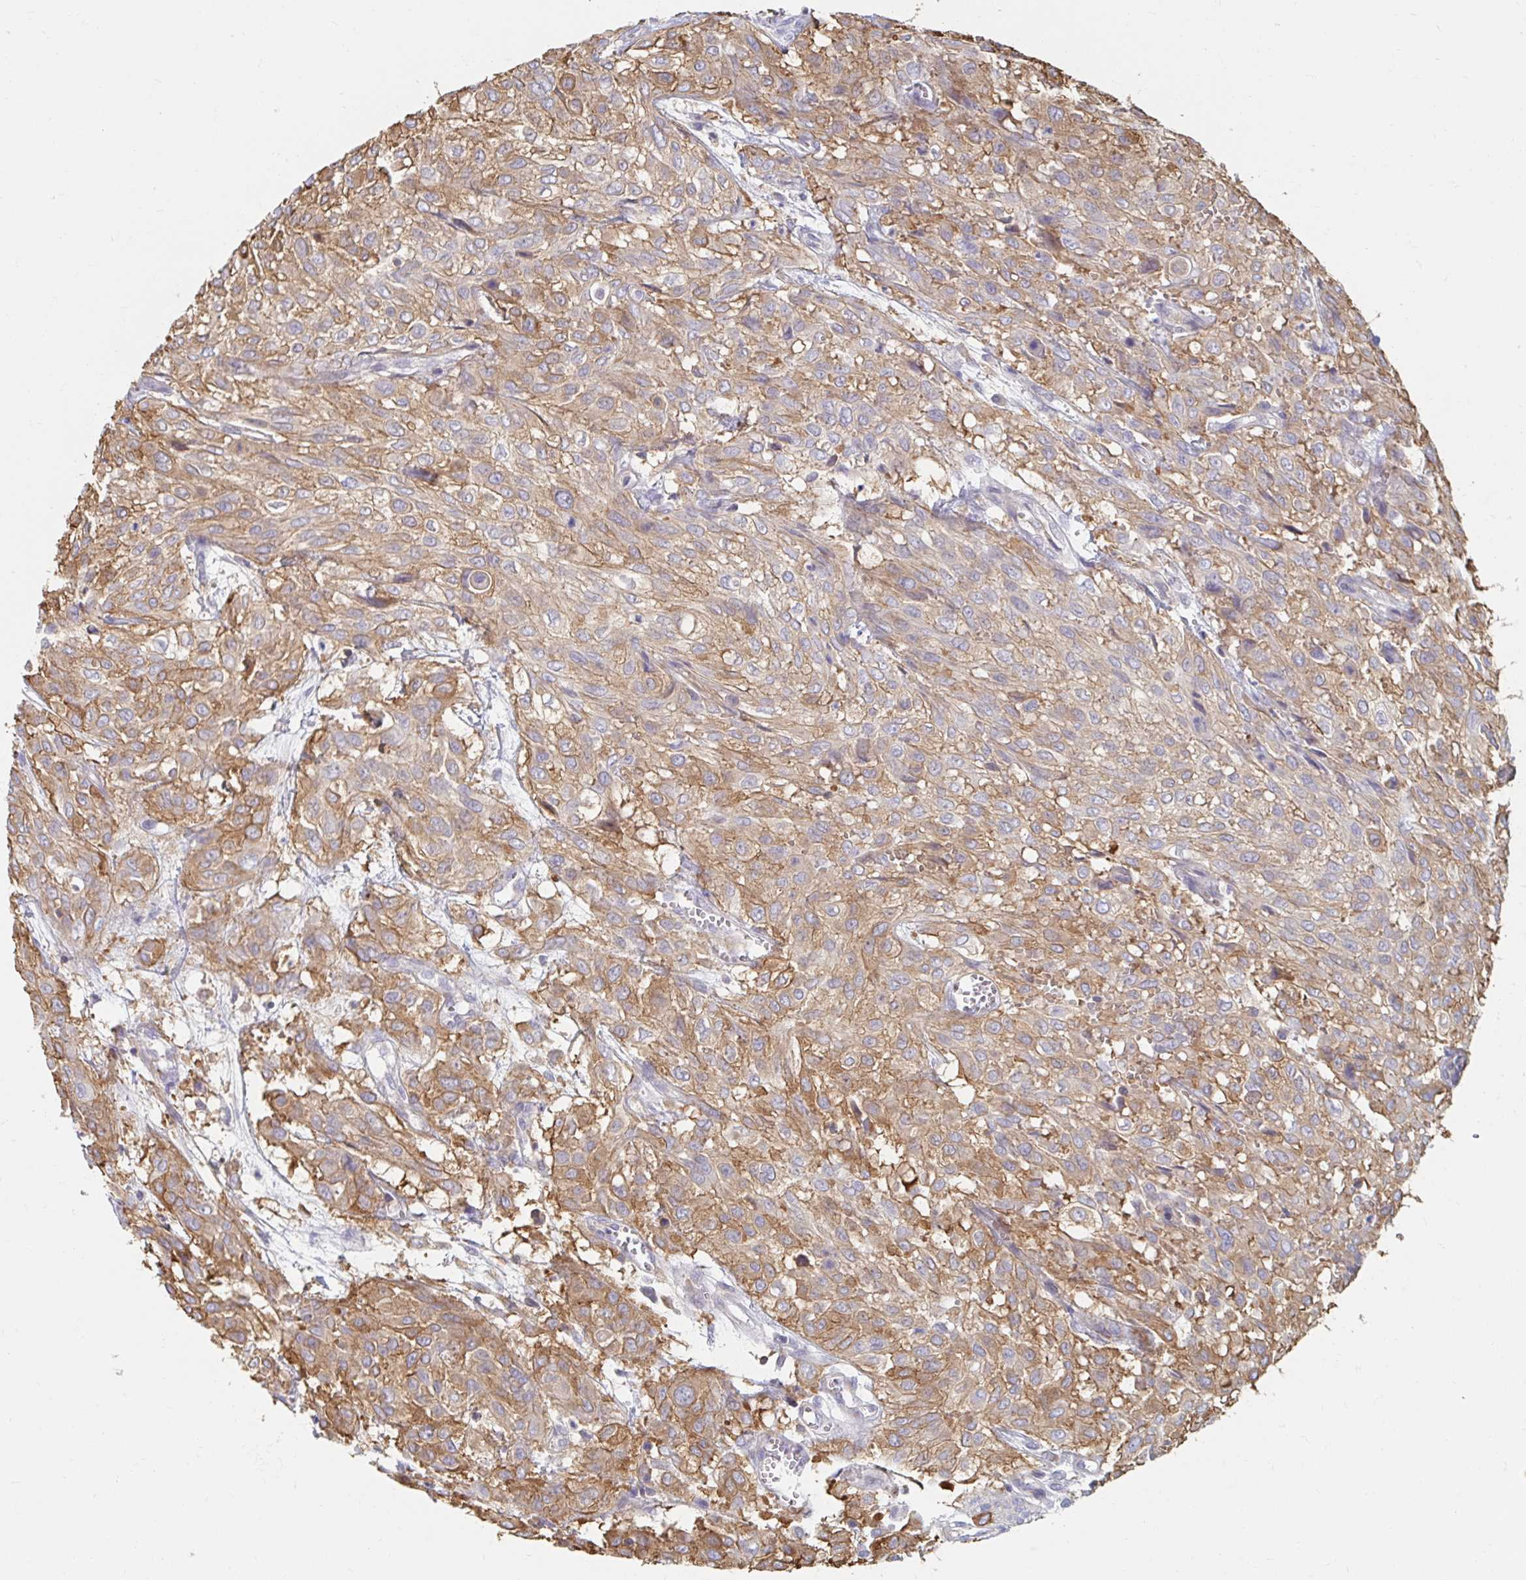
{"staining": {"intensity": "moderate", "quantity": ">75%", "location": "cytoplasmic/membranous"}, "tissue": "urothelial cancer", "cell_type": "Tumor cells", "image_type": "cancer", "snomed": [{"axis": "morphology", "description": "Urothelial carcinoma, High grade"}, {"axis": "topography", "description": "Urinary bladder"}], "caption": "The micrograph demonstrates staining of high-grade urothelial carcinoma, revealing moderate cytoplasmic/membranous protein expression (brown color) within tumor cells.", "gene": "MYLK2", "patient": {"sex": "male", "age": 57}}